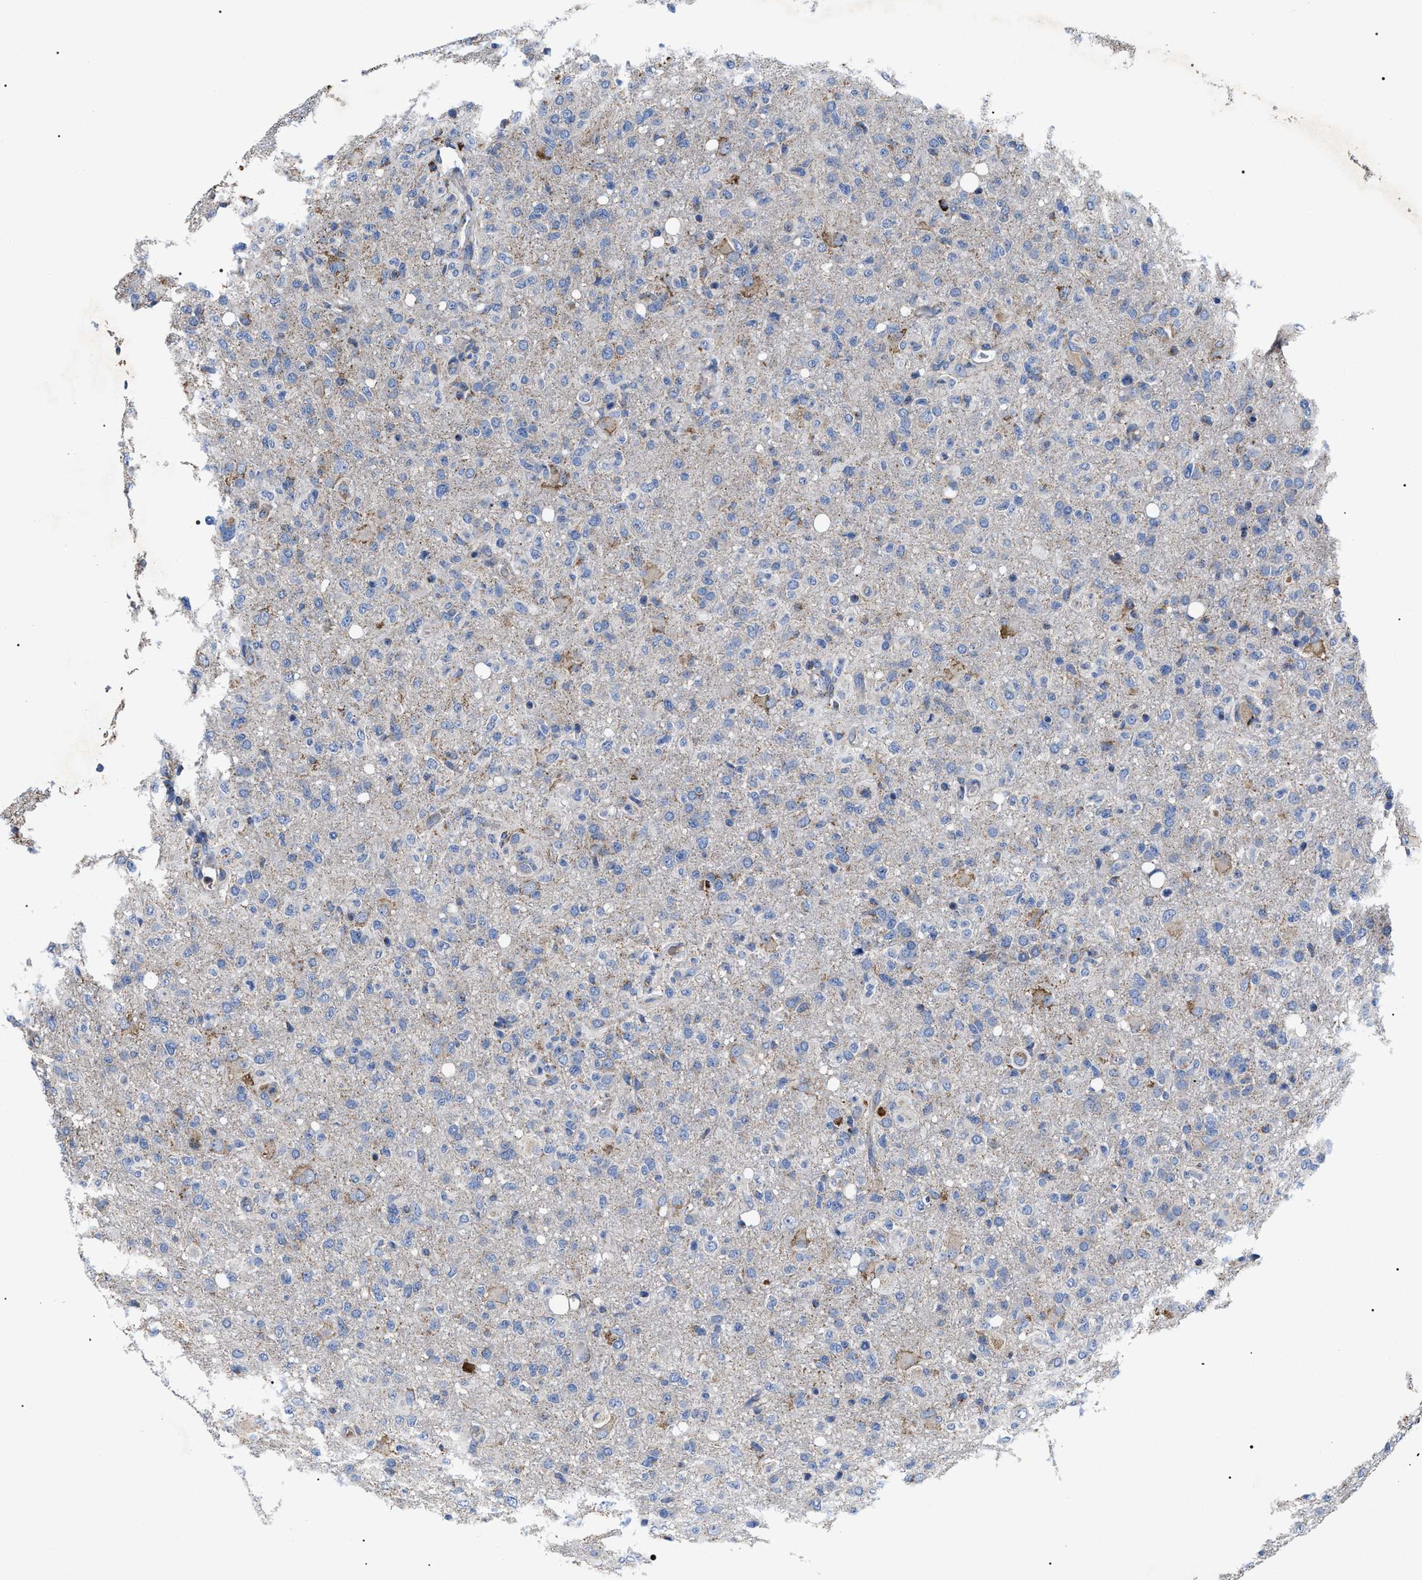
{"staining": {"intensity": "negative", "quantity": "none", "location": "none"}, "tissue": "glioma", "cell_type": "Tumor cells", "image_type": "cancer", "snomed": [{"axis": "morphology", "description": "Glioma, malignant, High grade"}, {"axis": "topography", "description": "Brain"}], "caption": "This is an immunohistochemistry (IHC) histopathology image of human glioma. There is no staining in tumor cells.", "gene": "MACC1", "patient": {"sex": "female", "age": 57}}